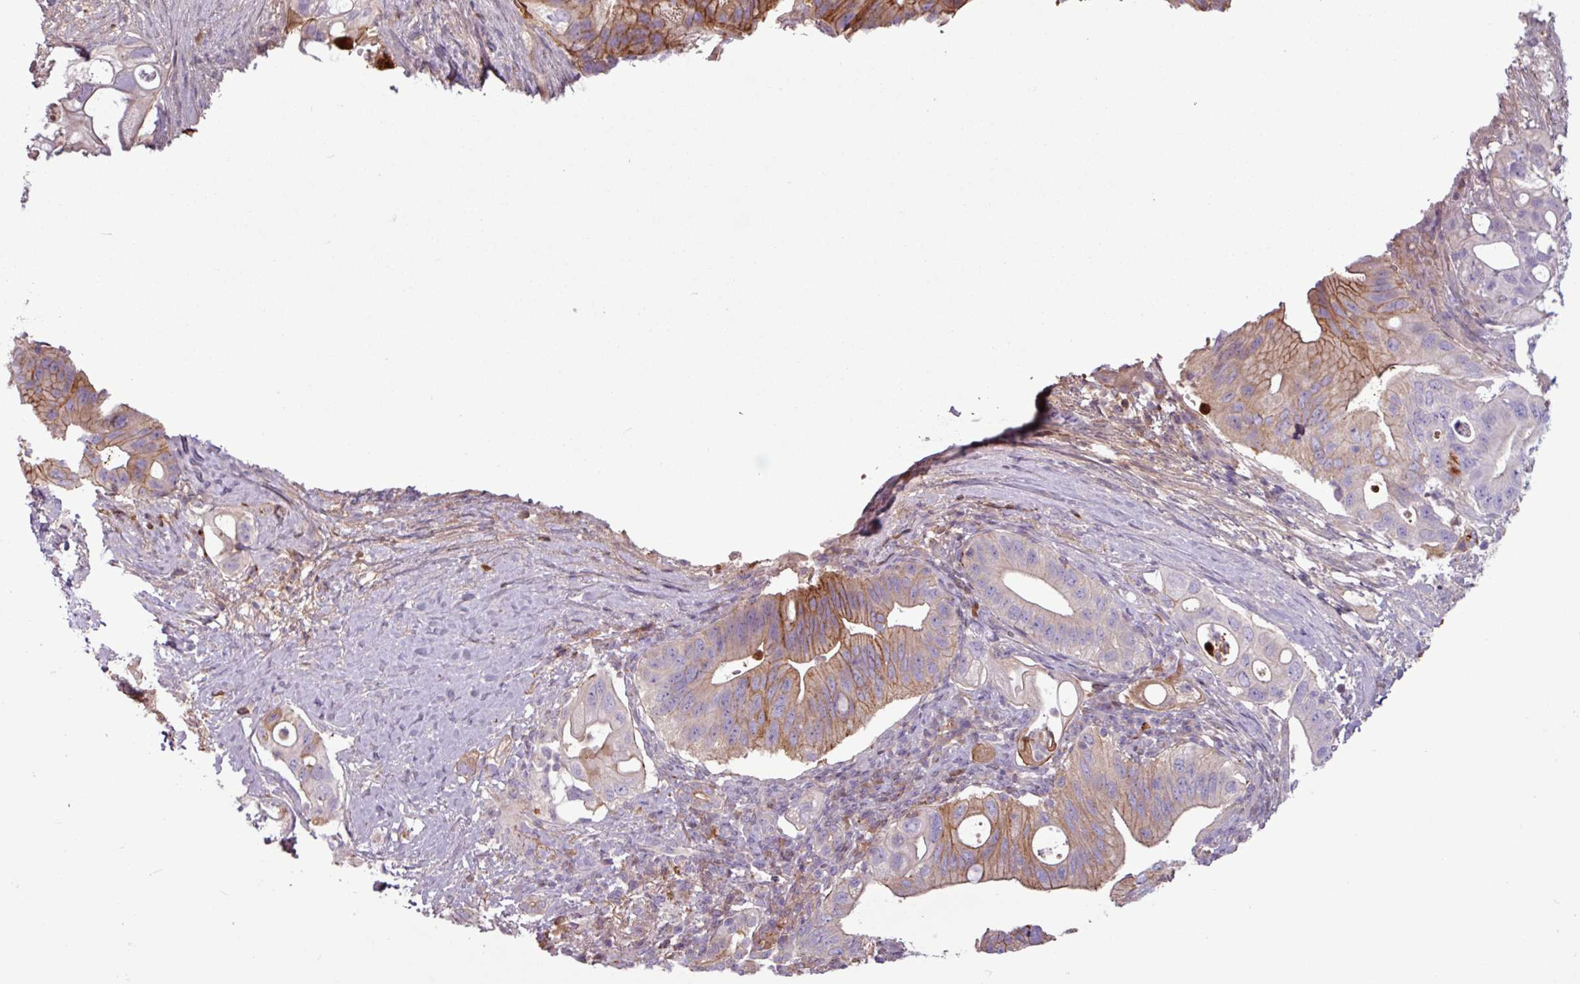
{"staining": {"intensity": "strong", "quantity": "<25%", "location": "cytoplasmic/membranous"}, "tissue": "pancreatic cancer", "cell_type": "Tumor cells", "image_type": "cancer", "snomed": [{"axis": "morphology", "description": "Adenocarcinoma, NOS"}, {"axis": "topography", "description": "Pancreas"}], "caption": "This is a photomicrograph of IHC staining of adenocarcinoma (pancreatic), which shows strong positivity in the cytoplasmic/membranous of tumor cells.", "gene": "C4B", "patient": {"sex": "female", "age": 72}}